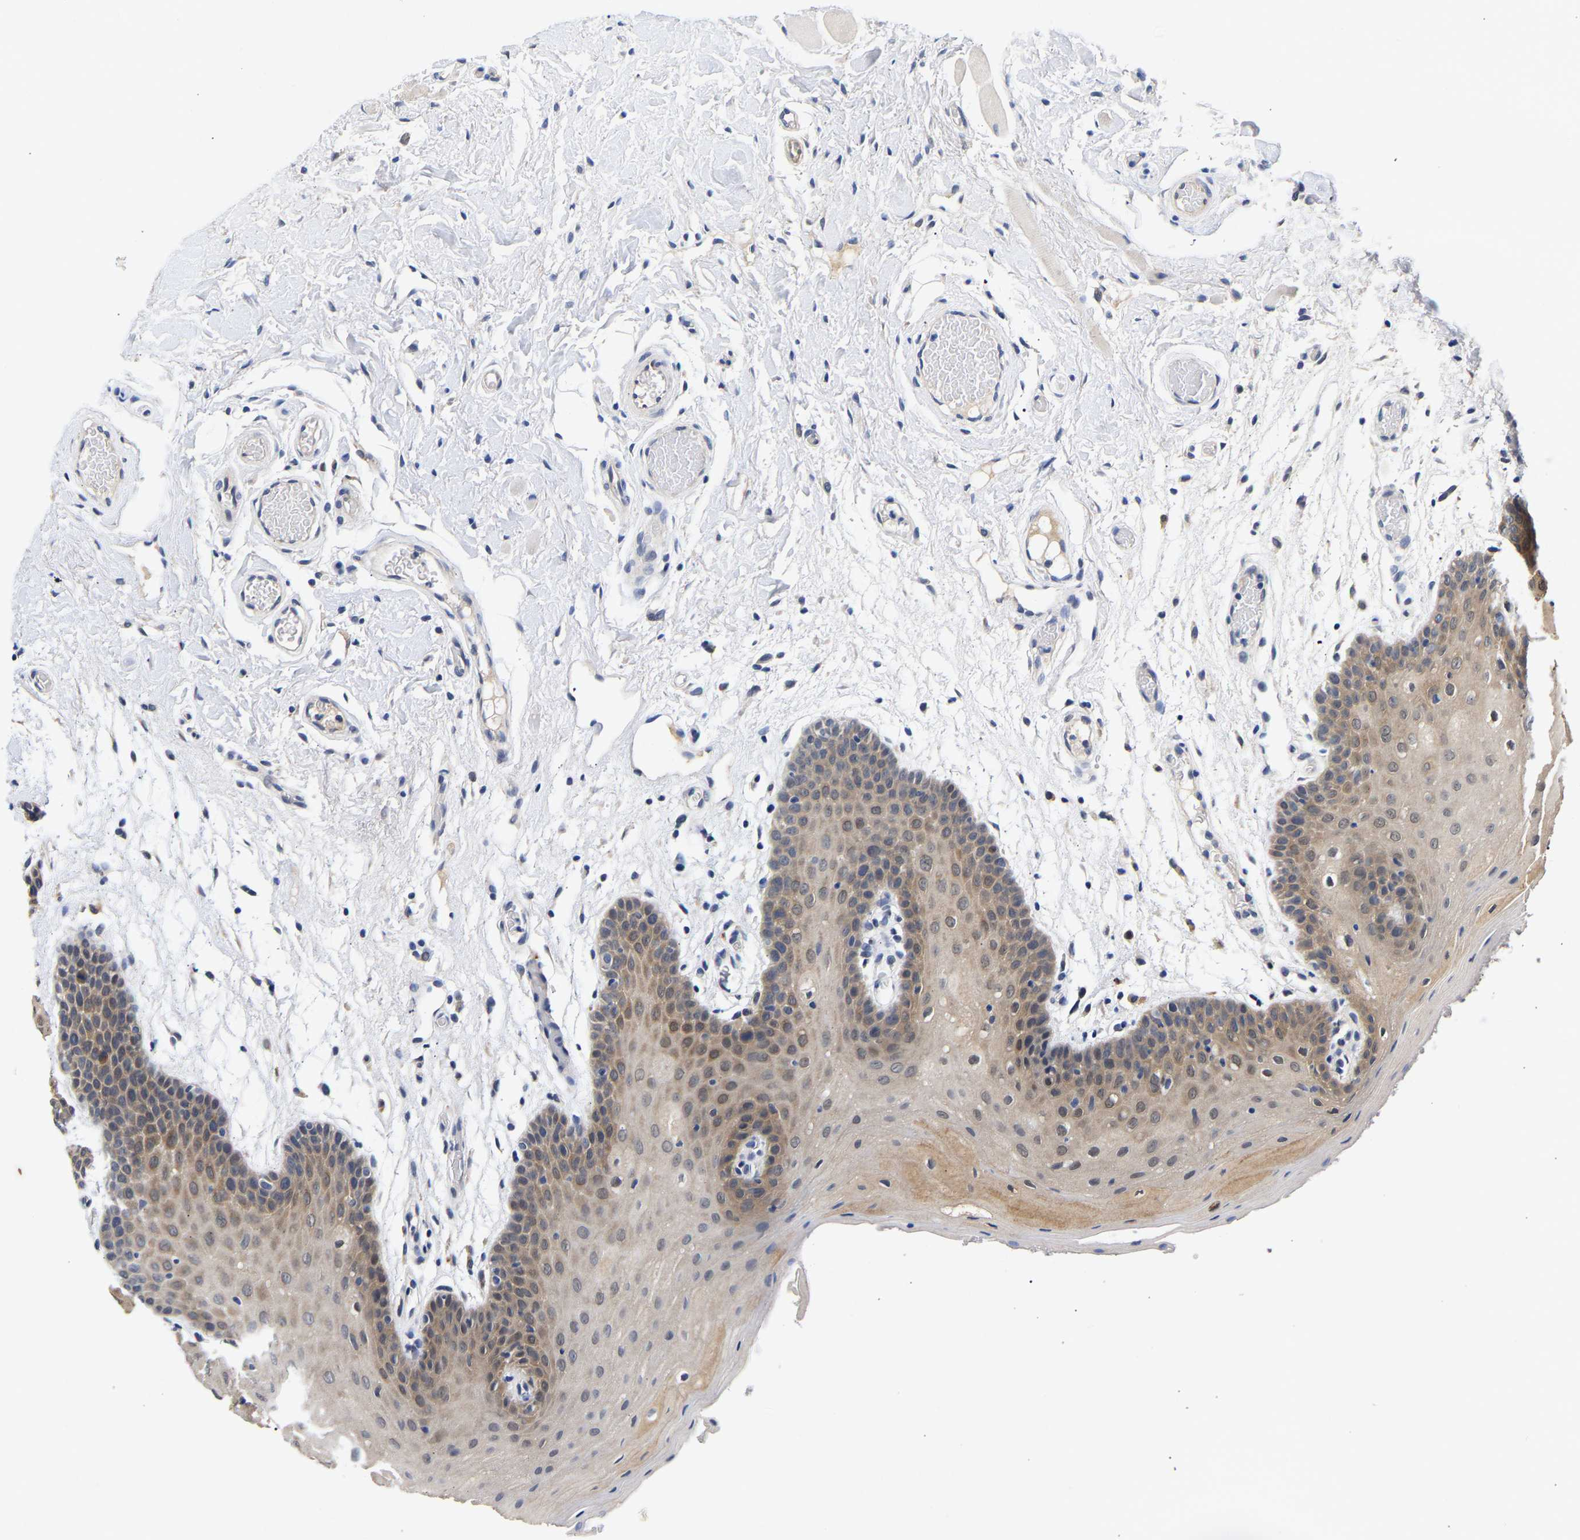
{"staining": {"intensity": "weak", "quantity": "<25%", "location": "cytoplasmic/membranous"}, "tissue": "oral mucosa", "cell_type": "Squamous epithelial cells", "image_type": "normal", "snomed": [{"axis": "morphology", "description": "Normal tissue, NOS"}, {"axis": "morphology", "description": "Squamous cell carcinoma, NOS"}, {"axis": "topography", "description": "Oral tissue"}, {"axis": "topography", "description": "Head-Neck"}], "caption": "IHC image of benign human oral mucosa stained for a protein (brown), which exhibits no positivity in squamous epithelial cells. (Immunohistochemistry (ihc), brightfield microscopy, high magnification).", "gene": "CCDC6", "patient": {"sex": "male", "age": 71}}